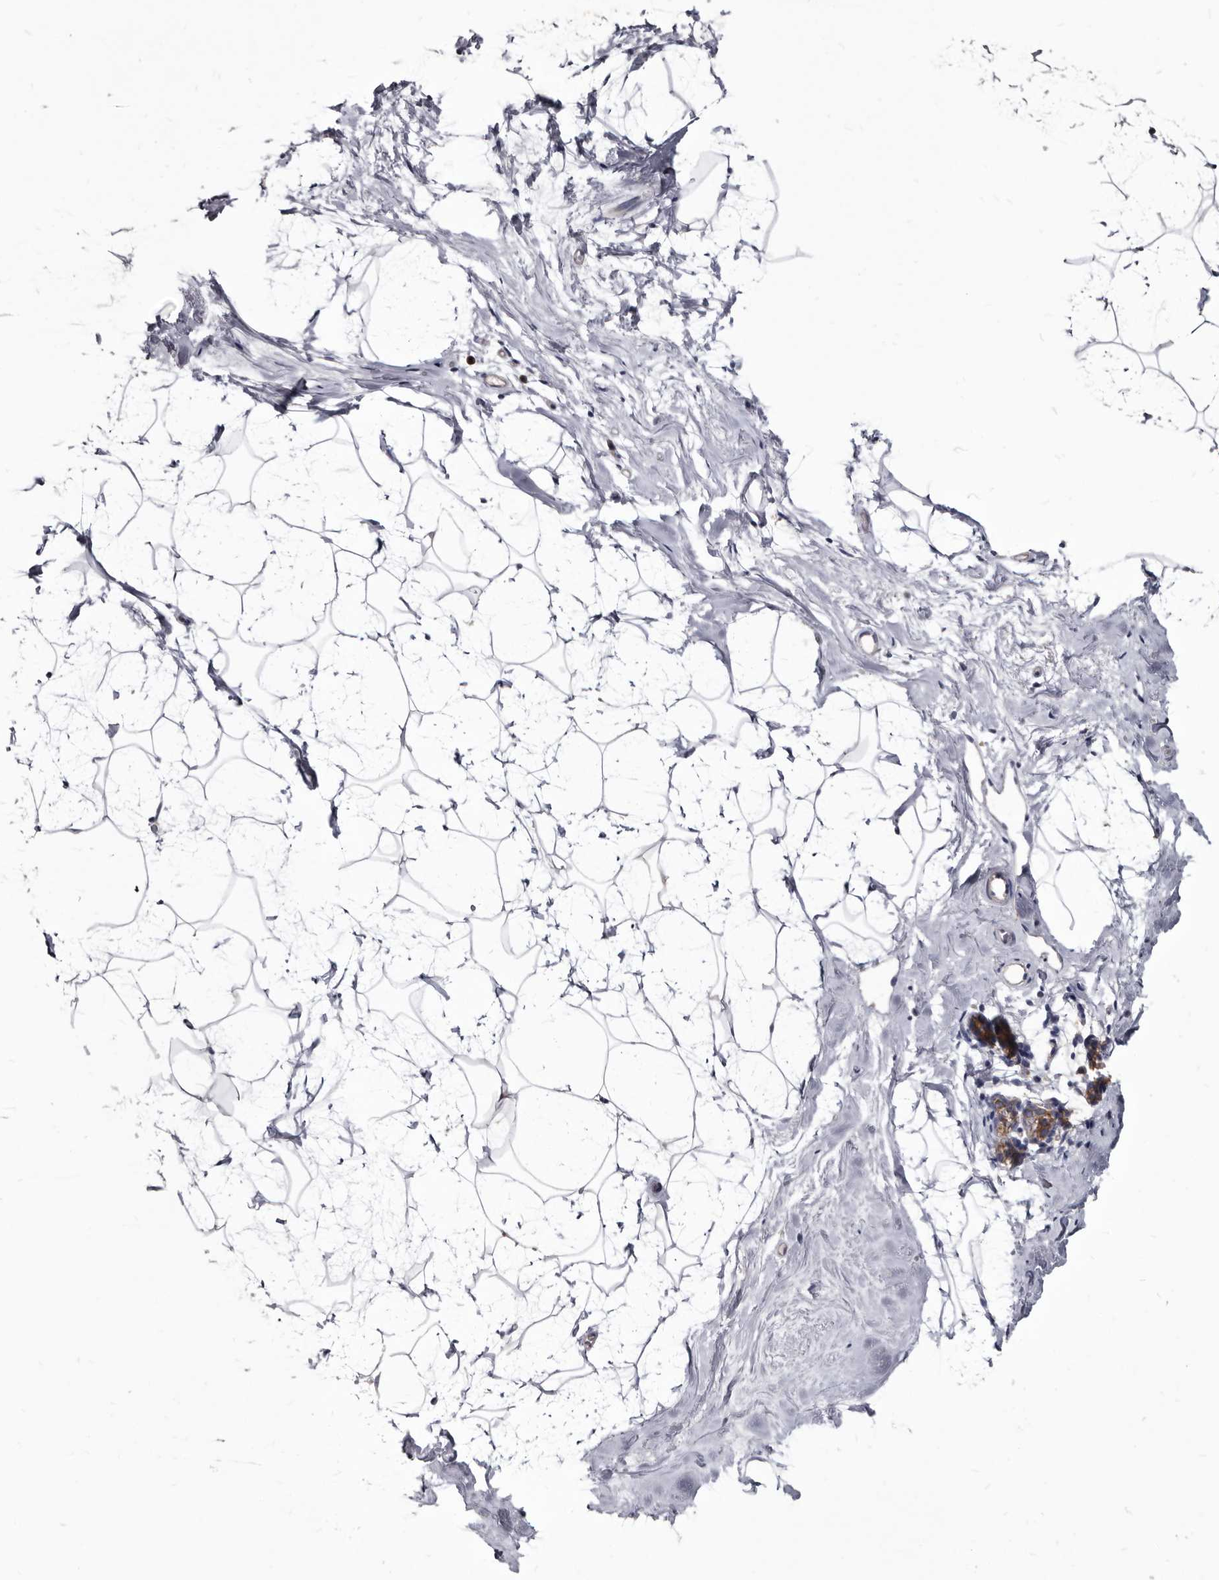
{"staining": {"intensity": "negative", "quantity": "none", "location": "none"}, "tissue": "breast", "cell_type": "Adipocytes", "image_type": "normal", "snomed": [{"axis": "morphology", "description": "Normal tissue, NOS"}, {"axis": "morphology", "description": "Lobular carcinoma"}, {"axis": "topography", "description": "Breast"}], "caption": "An IHC image of normal breast is shown. There is no staining in adipocytes of breast.", "gene": "ABCF2", "patient": {"sex": "female", "age": 62}}